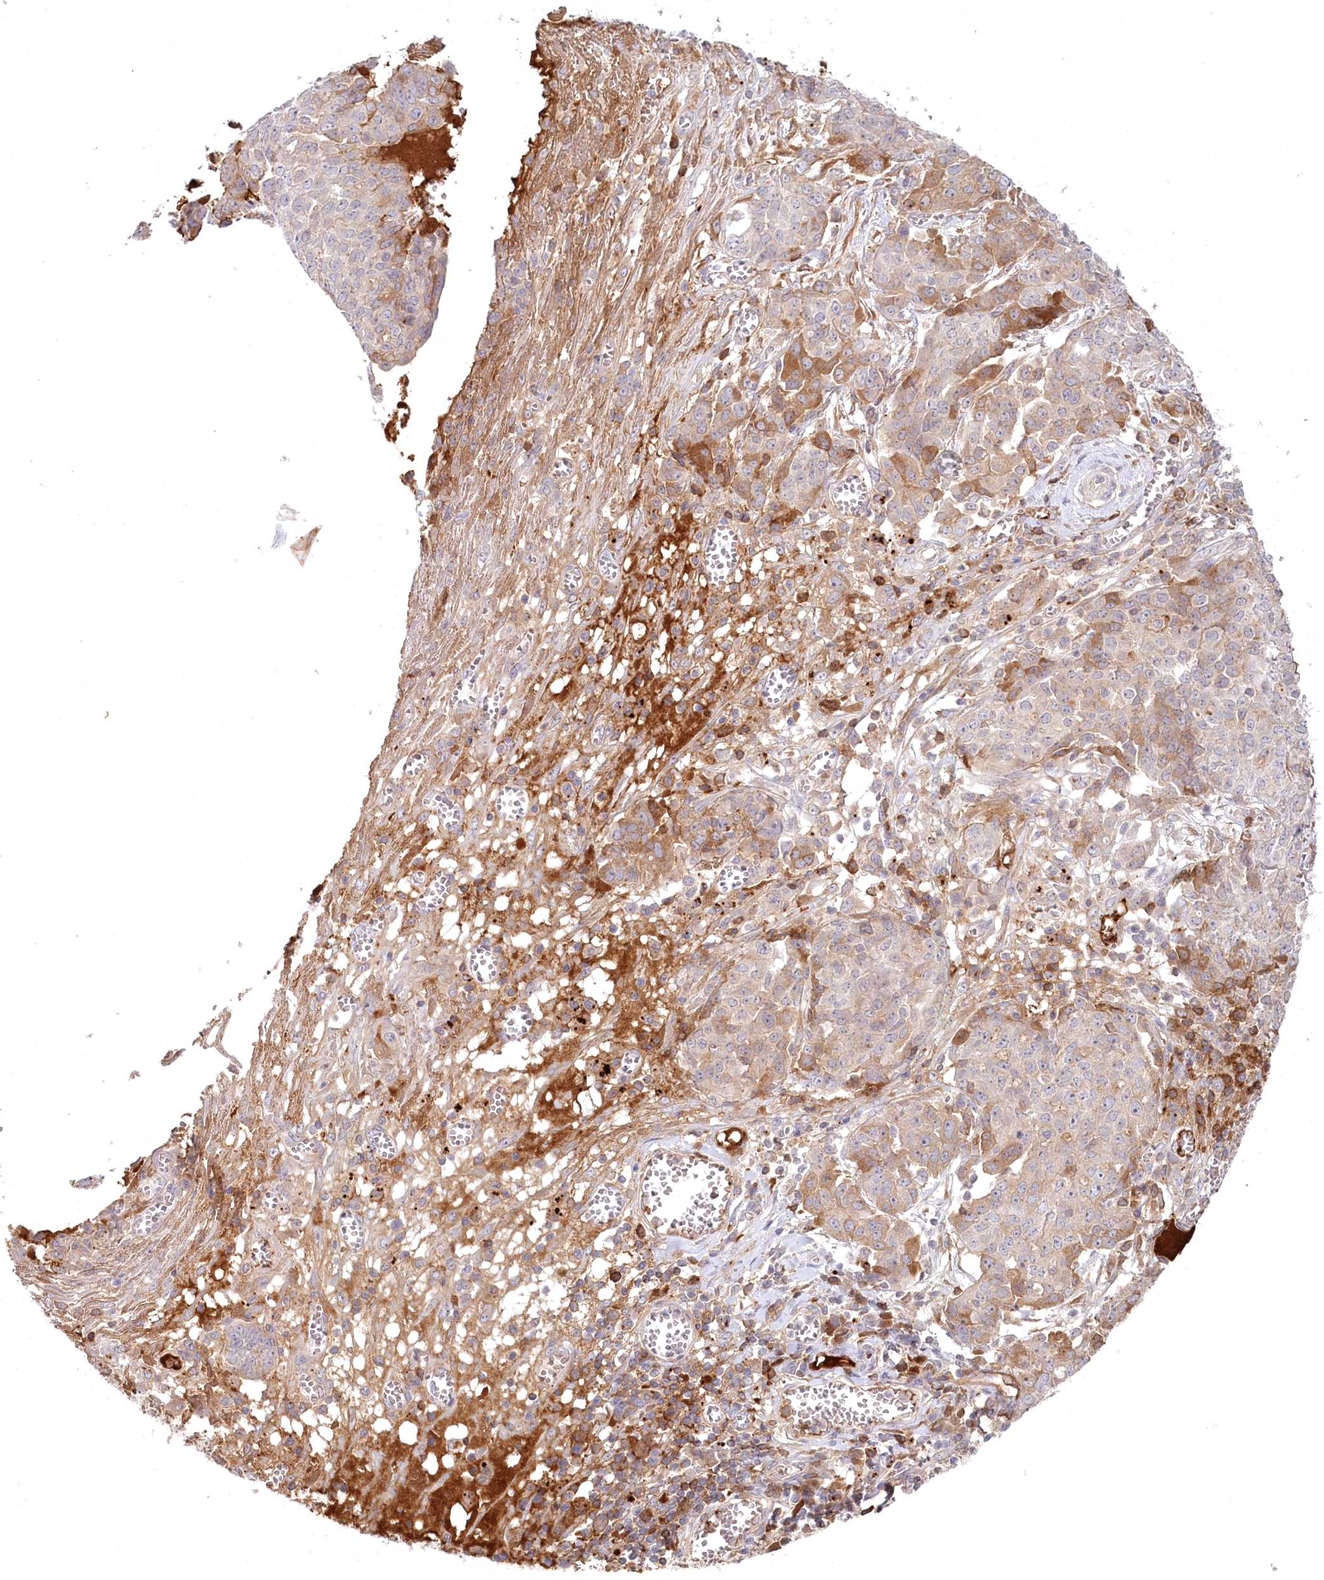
{"staining": {"intensity": "moderate", "quantity": "<25%", "location": "cytoplasmic/membranous"}, "tissue": "ovarian cancer", "cell_type": "Tumor cells", "image_type": "cancer", "snomed": [{"axis": "morphology", "description": "Cystadenocarcinoma, serous, NOS"}, {"axis": "topography", "description": "Soft tissue"}, {"axis": "topography", "description": "Ovary"}], "caption": "Human ovarian cancer (serous cystadenocarcinoma) stained with a protein marker demonstrates moderate staining in tumor cells.", "gene": "PSAPL1", "patient": {"sex": "female", "age": 57}}